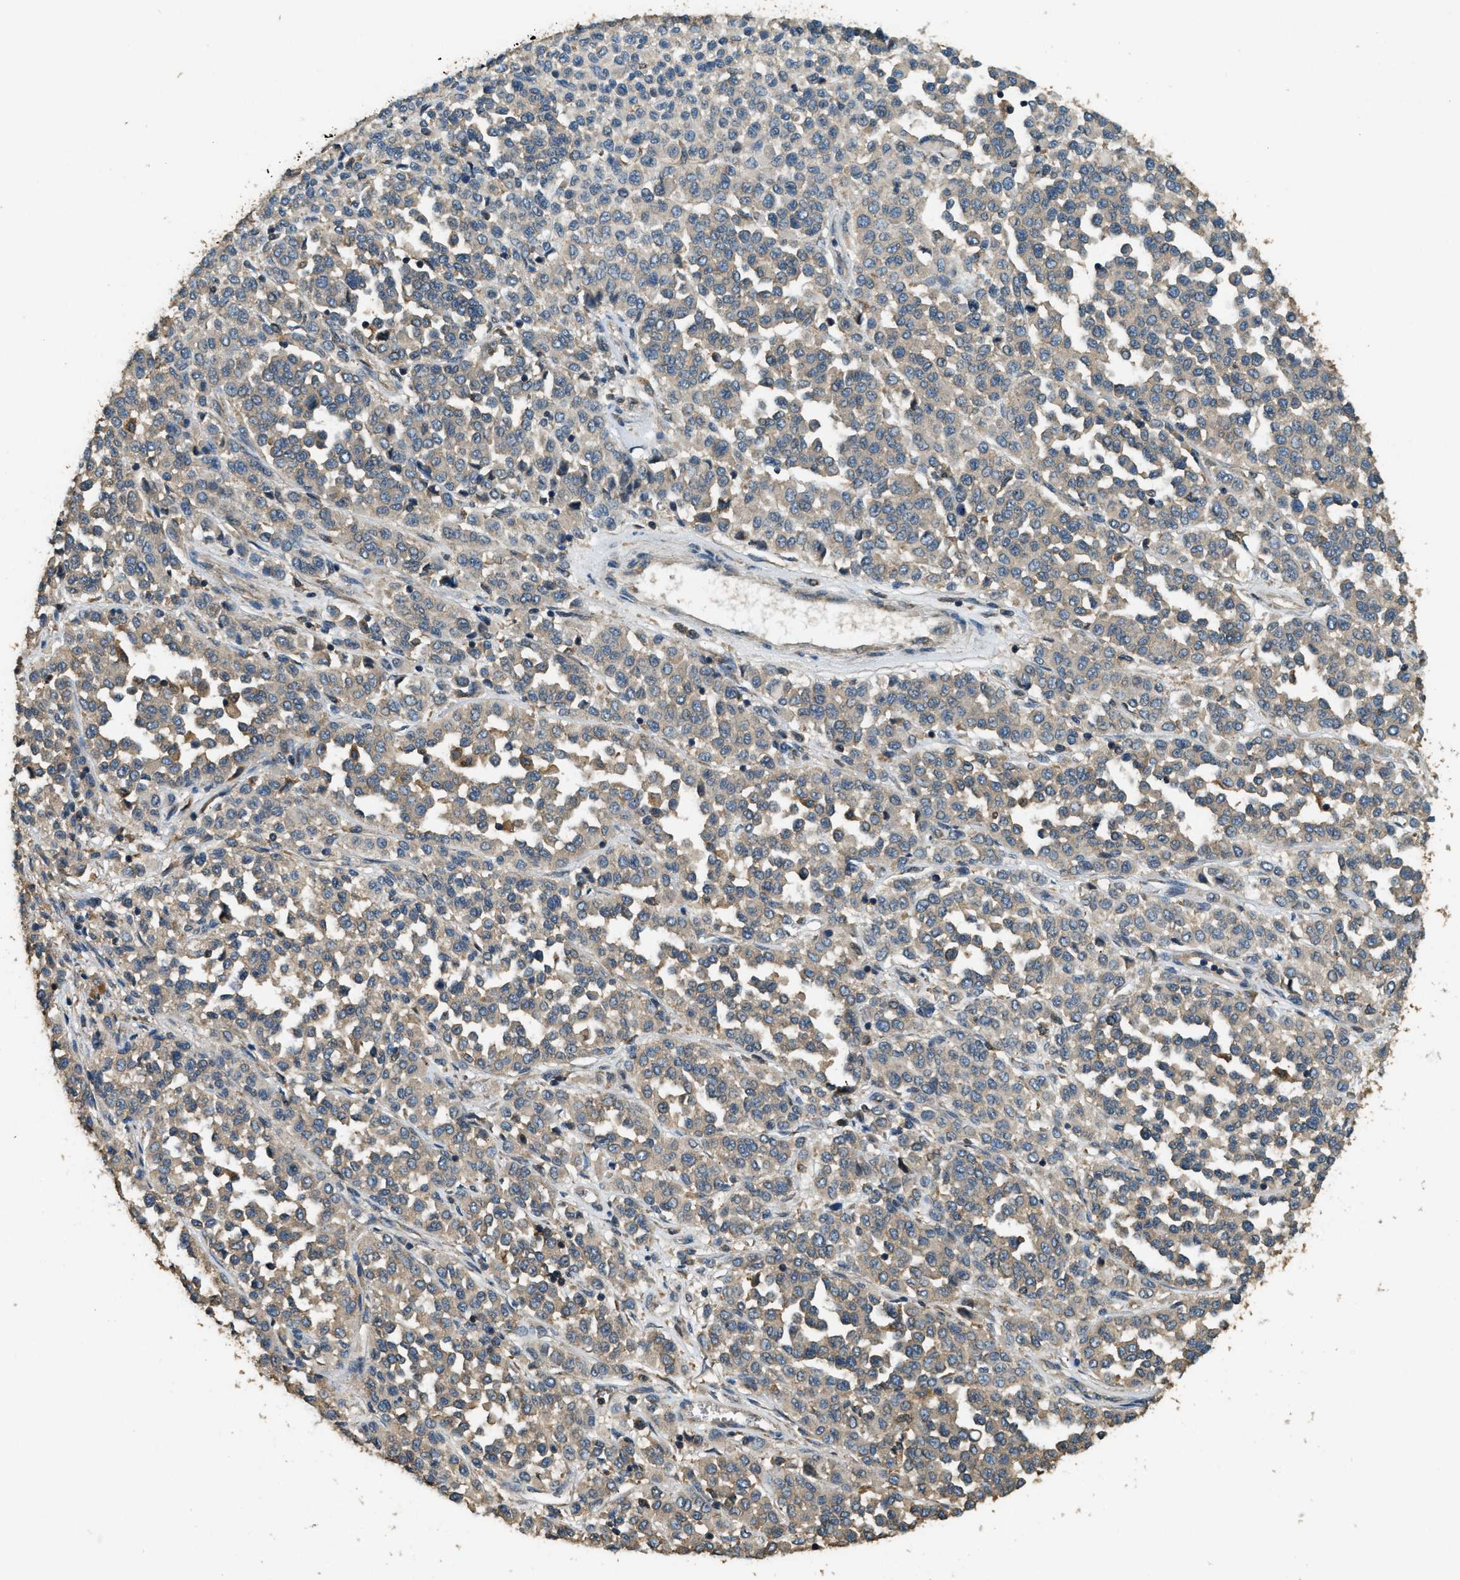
{"staining": {"intensity": "weak", "quantity": ">75%", "location": "cytoplasmic/membranous"}, "tissue": "melanoma", "cell_type": "Tumor cells", "image_type": "cancer", "snomed": [{"axis": "morphology", "description": "Malignant melanoma, Metastatic site"}, {"axis": "topography", "description": "Pancreas"}], "caption": "Immunohistochemistry histopathology image of human malignant melanoma (metastatic site) stained for a protein (brown), which exhibits low levels of weak cytoplasmic/membranous expression in approximately >75% of tumor cells.", "gene": "ERGIC1", "patient": {"sex": "female", "age": 30}}